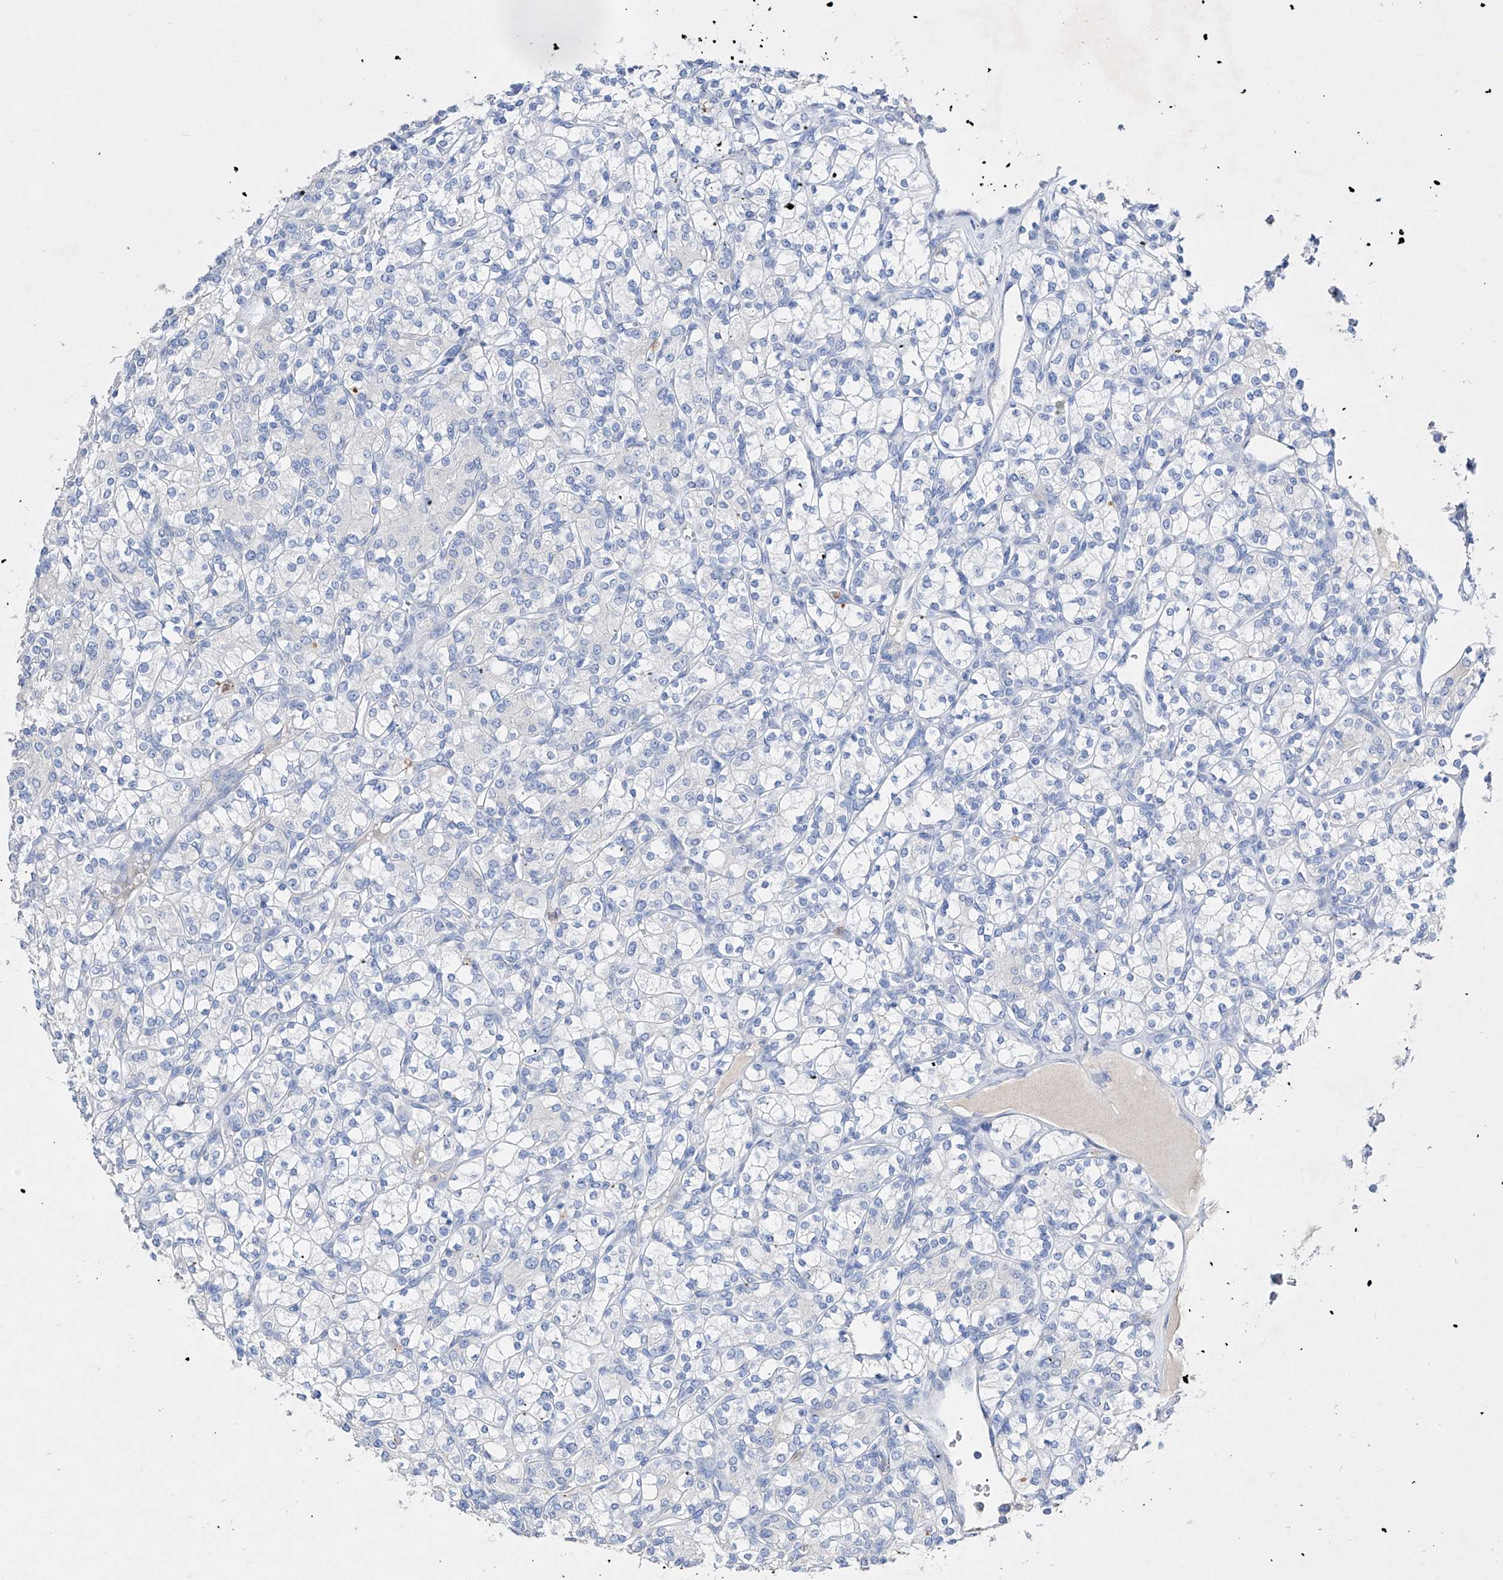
{"staining": {"intensity": "negative", "quantity": "none", "location": "none"}, "tissue": "renal cancer", "cell_type": "Tumor cells", "image_type": "cancer", "snomed": [{"axis": "morphology", "description": "Adenocarcinoma, NOS"}, {"axis": "topography", "description": "Kidney"}], "caption": "IHC photomicrograph of neoplastic tissue: renal adenocarcinoma stained with DAB reveals no significant protein positivity in tumor cells.", "gene": "TM7SF2", "patient": {"sex": "male", "age": 77}}